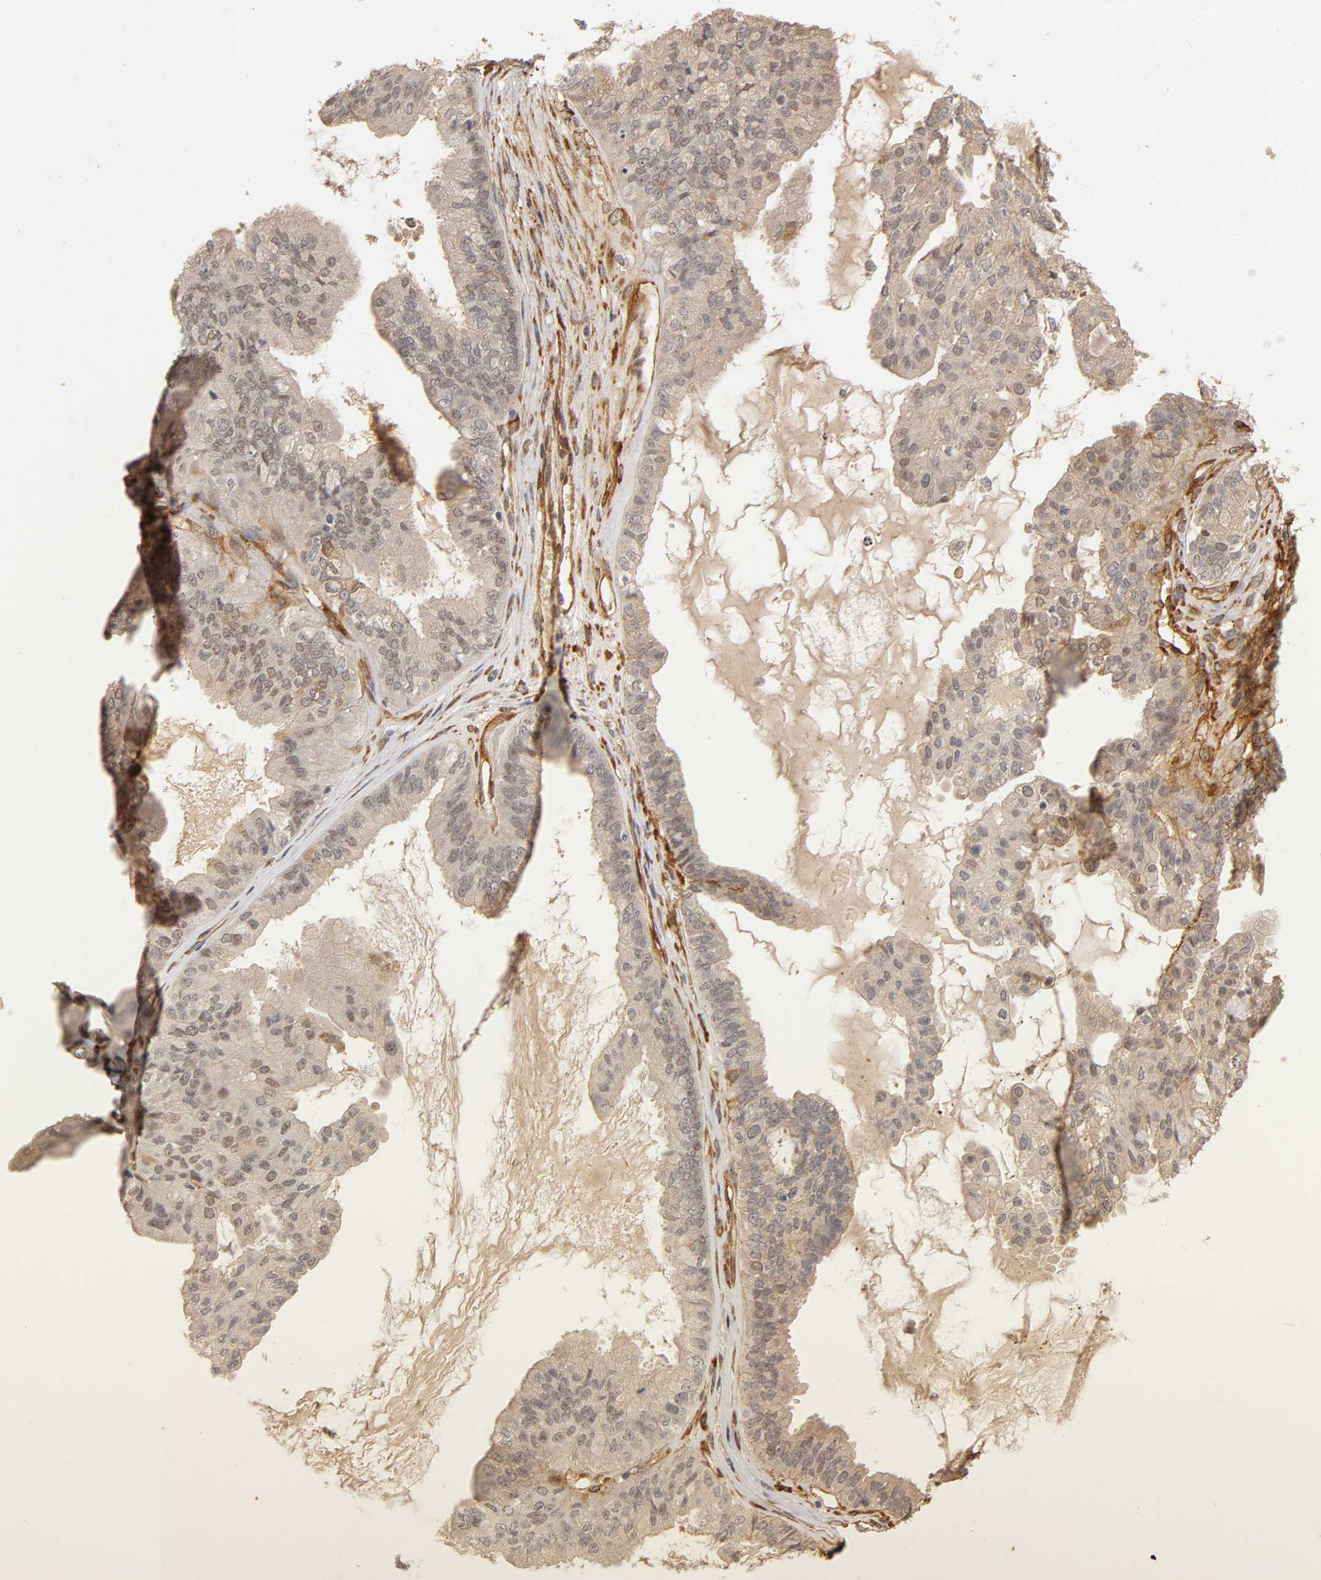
{"staining": {"intensity": "weak", "quantity": "25%-75%", "location": "cytoplasmic/membranous"}, "tissue": "ovarian cancer", "cell_type": "Tumor cells", "image_type": "cancer", "snomed": [{"axis": "morphology", "description": "Carcinoma, NOS"}, {"axis": "morphology", "description": "Carcinoma, endometroid"}, {"axis": "topography", "description": "Ovary"}], "caption": "Ovarian cancer (endometroid carcinoma) was stained to show a protein in brown. There is low levels of weak cytoplasmic/membranous expression in approximately 25%-75% of tumor cells.", "gene": "LAMB1", "patient": {"sex": "female", "age": 50}}